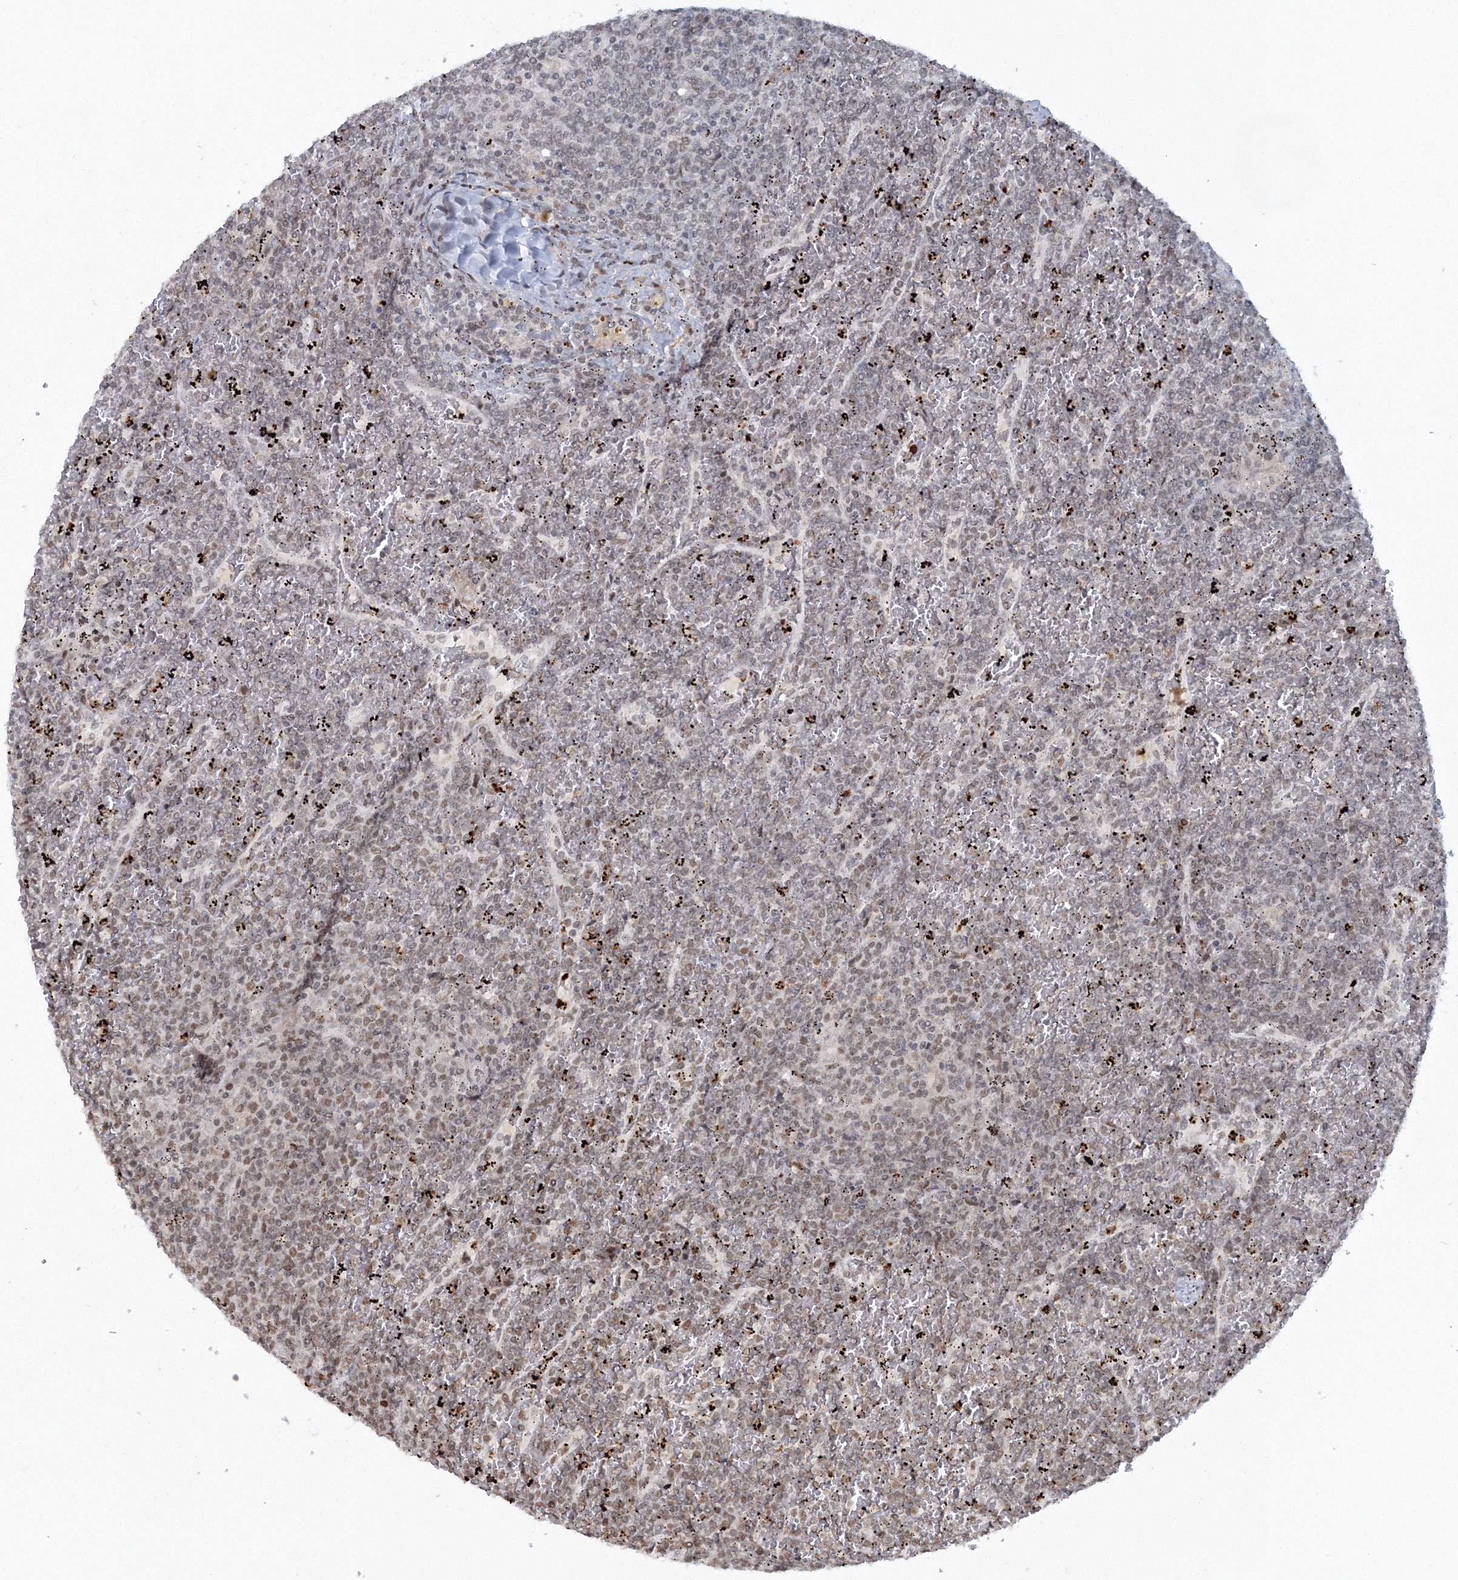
{"staining": {"intensity": "weak", "quantity": "25%-75%", "location": "cytoplasmic/membranous,nuclear"}, "tissue": "lymphoma", "cell_type": "Tumor cells", "image_type": "cancer", "snomed": [{"axis": "morphology", "description": "Malignant lymphoma, non-Hodgkin's type, Low grade"}, {"axis": "topography", "description": "Spleen"}], "caption": "This is a histology image of immunohistochemistry (IHC) staining of malignant lymphoma, non-Hodgkin's type (low-grade), which shows weak positivity in the cytoplasmic/membranous and nuclear of tumor cells.", "gene": "C3orf33", "patient": {"sex": "female", "age": 19}}